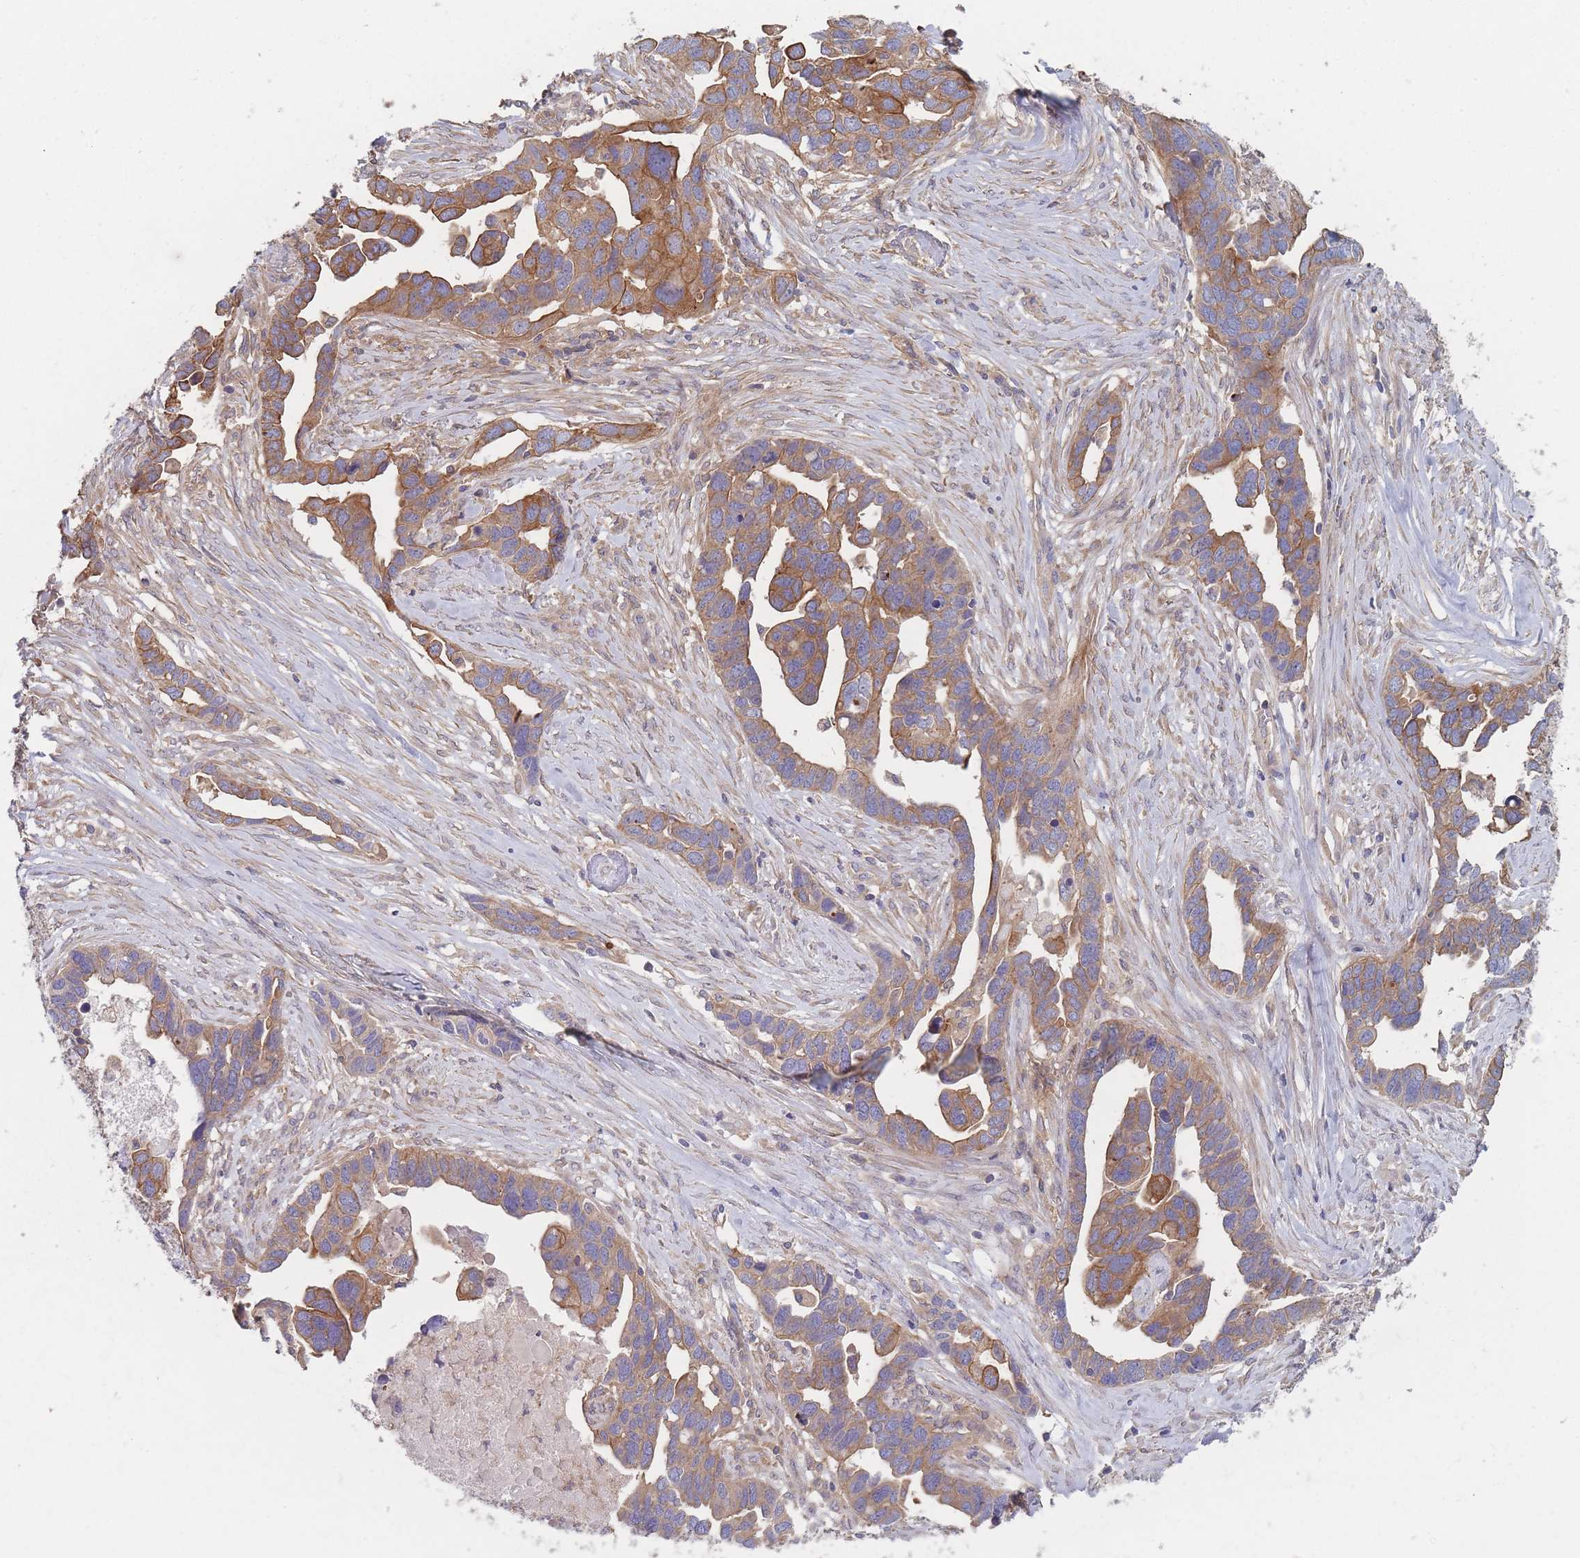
{"staining": {"intensity": "moderate", "quantity": ">75%", "location": "cytoplasmic/membranous"}, "tissue": "ovarian cancer", "cell_type": "Tumor cells", "image_type": "cancer", "snomed": [{"axis": "morphology", "description": "Cystadenocarcinoma, serous, NOS"}, {"axis": "topography", "description": "Ovary"}], "caption": "Immunohistochemical staining of human serous cystadenocarcinoma (ovarian) demonstrates medium levels of moderate cytoplasmic/membranous protein staining in approximately >75% of tumor cells.", "gene": "EFCC1", "patient": {"sex": "female", "age": 54}}